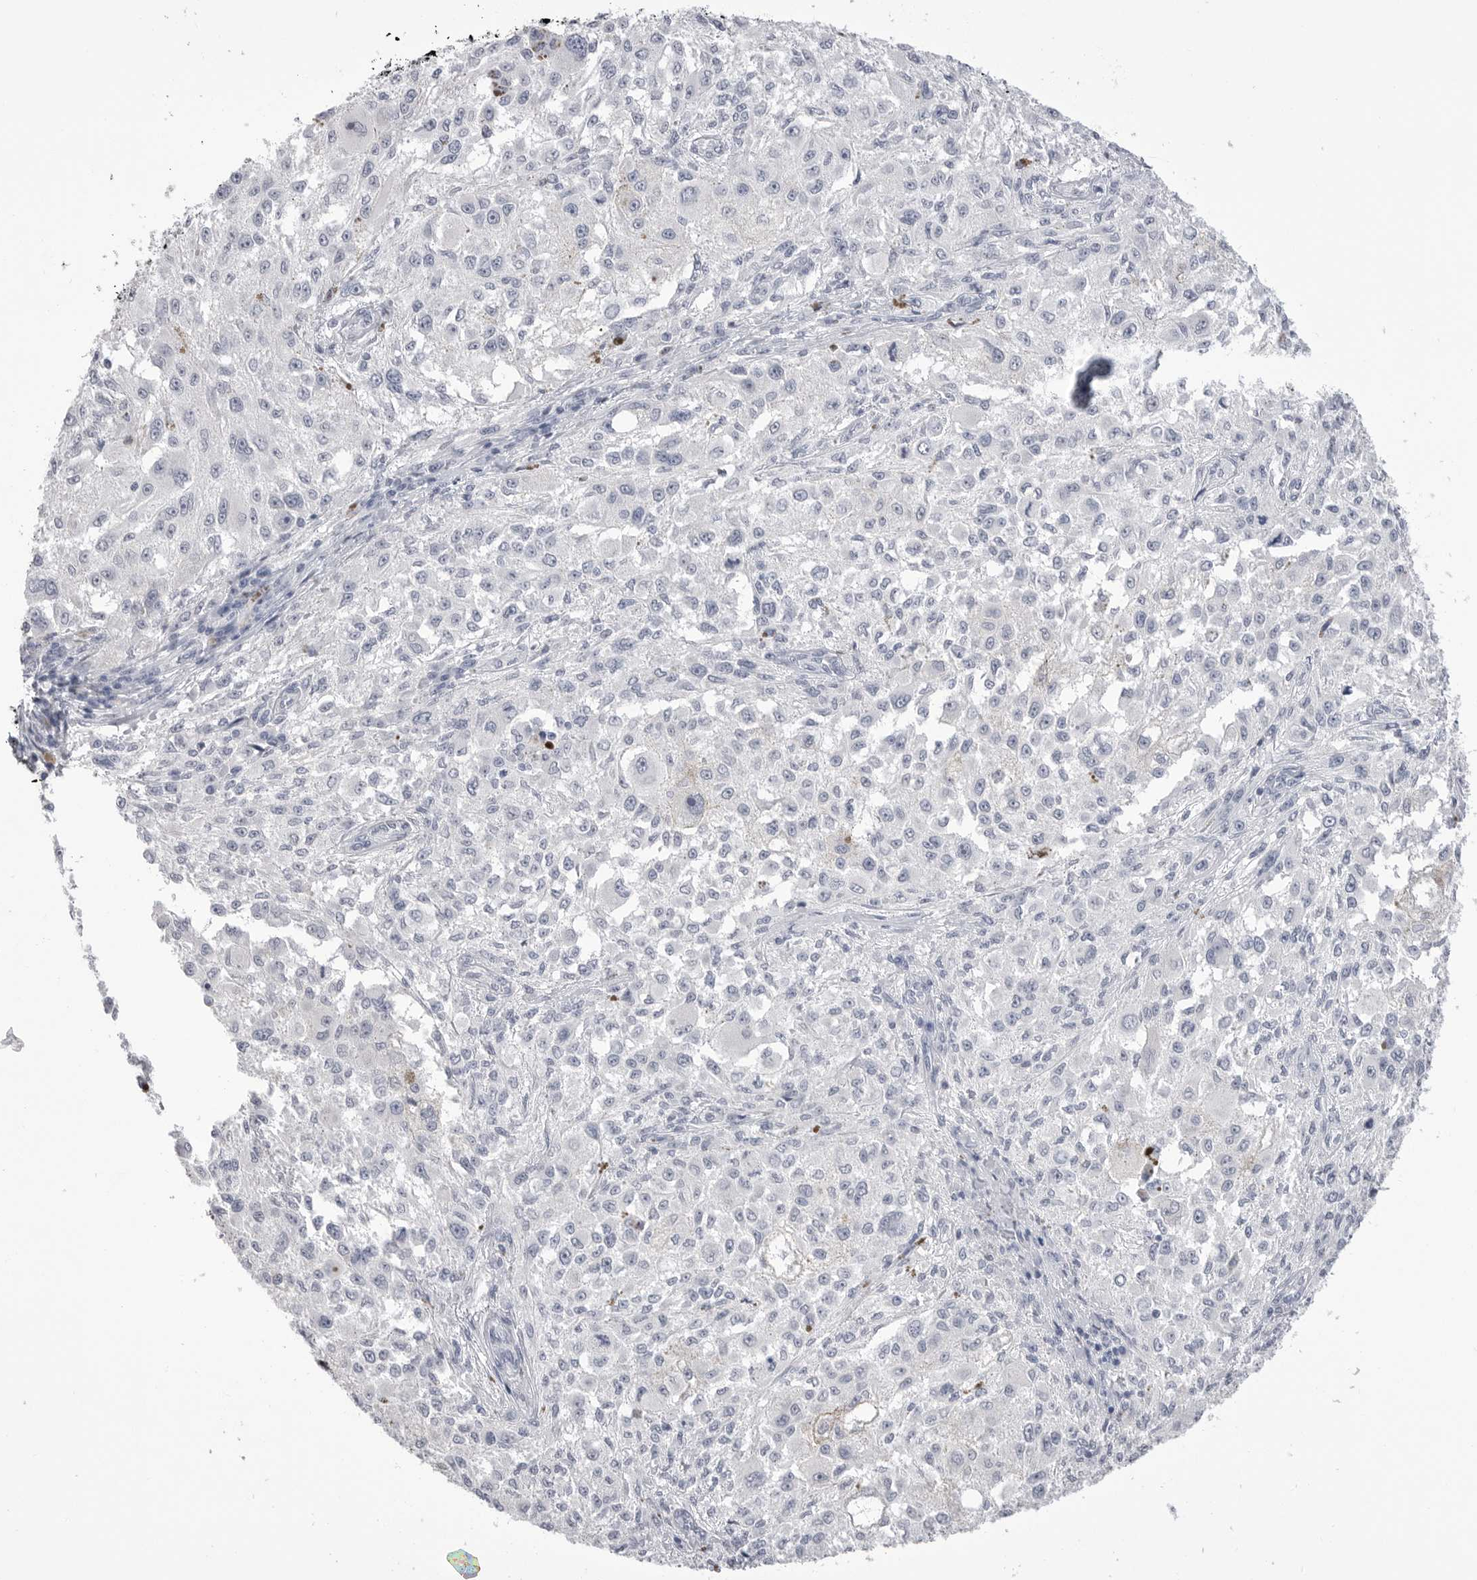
{"staining": {"intensity": "negative", "quantity": "none", "location": "none"}, "tissue": "melanoma", "cell_type": "Tumor cells", "image_type": "cancer", "snomed": [{"axis": "morphology", "description": "Necrosis, NOS"}, {"axis": "morphology", "description": "Malignant melanoma, NOS"}, {"axis": "topography", "description": "Skin"}], "caption": "Immunohistochemistry (IHC) micrograph of neoplastic tissue: human melanoma stained with DAB (3,3'-diaminobenzidine) exhibits no significant protein staining in tumor cells.", "gene": "CPB1", "patient": {"sex": "female", "age": 87}}